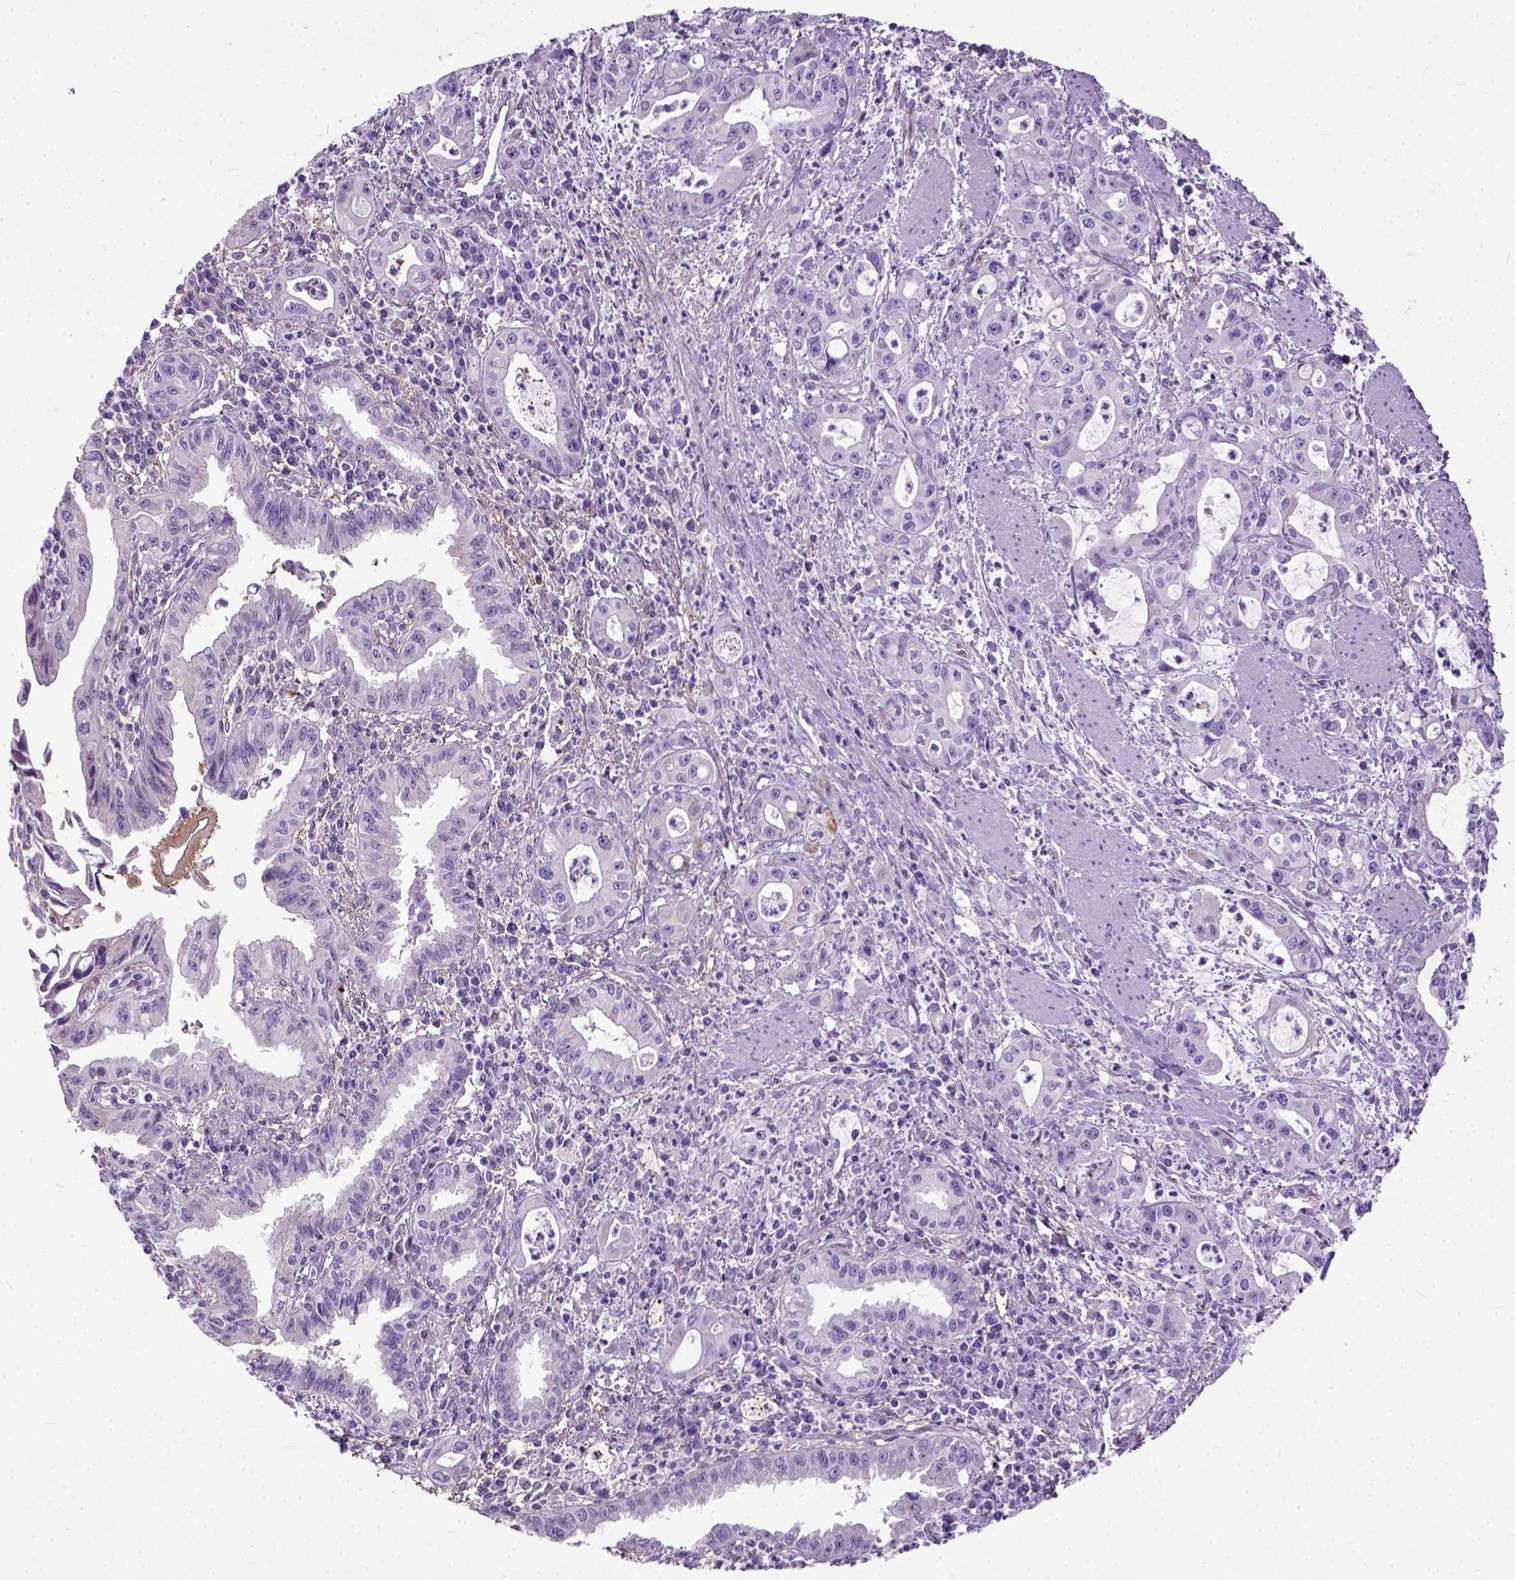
{"staining": {"intensity": "negative", "quantity": "none", "location": "none"}, "tissue": "pancreatic cancer", "cell_type": "Tumor cells", "image_type": "cancer", "snomed": [{"axis": "morphology", "description": "Adenocarcinoma, NOS"}, {"axis": "topography", "description": "Pancreas"}], "caption": "Immunohistochemical staining of pancreatic cancer displays no significant positivity in tumor cells. The staining was performed using DAB (3,3'-diaminobenzidine) to visualize the protein expression in brown, while the nuclei were stained in blue with hematoxylin (Magnification: 20x).", "gene": "ADAMTS8", "patient": {"sex": "male", "age": 72}}